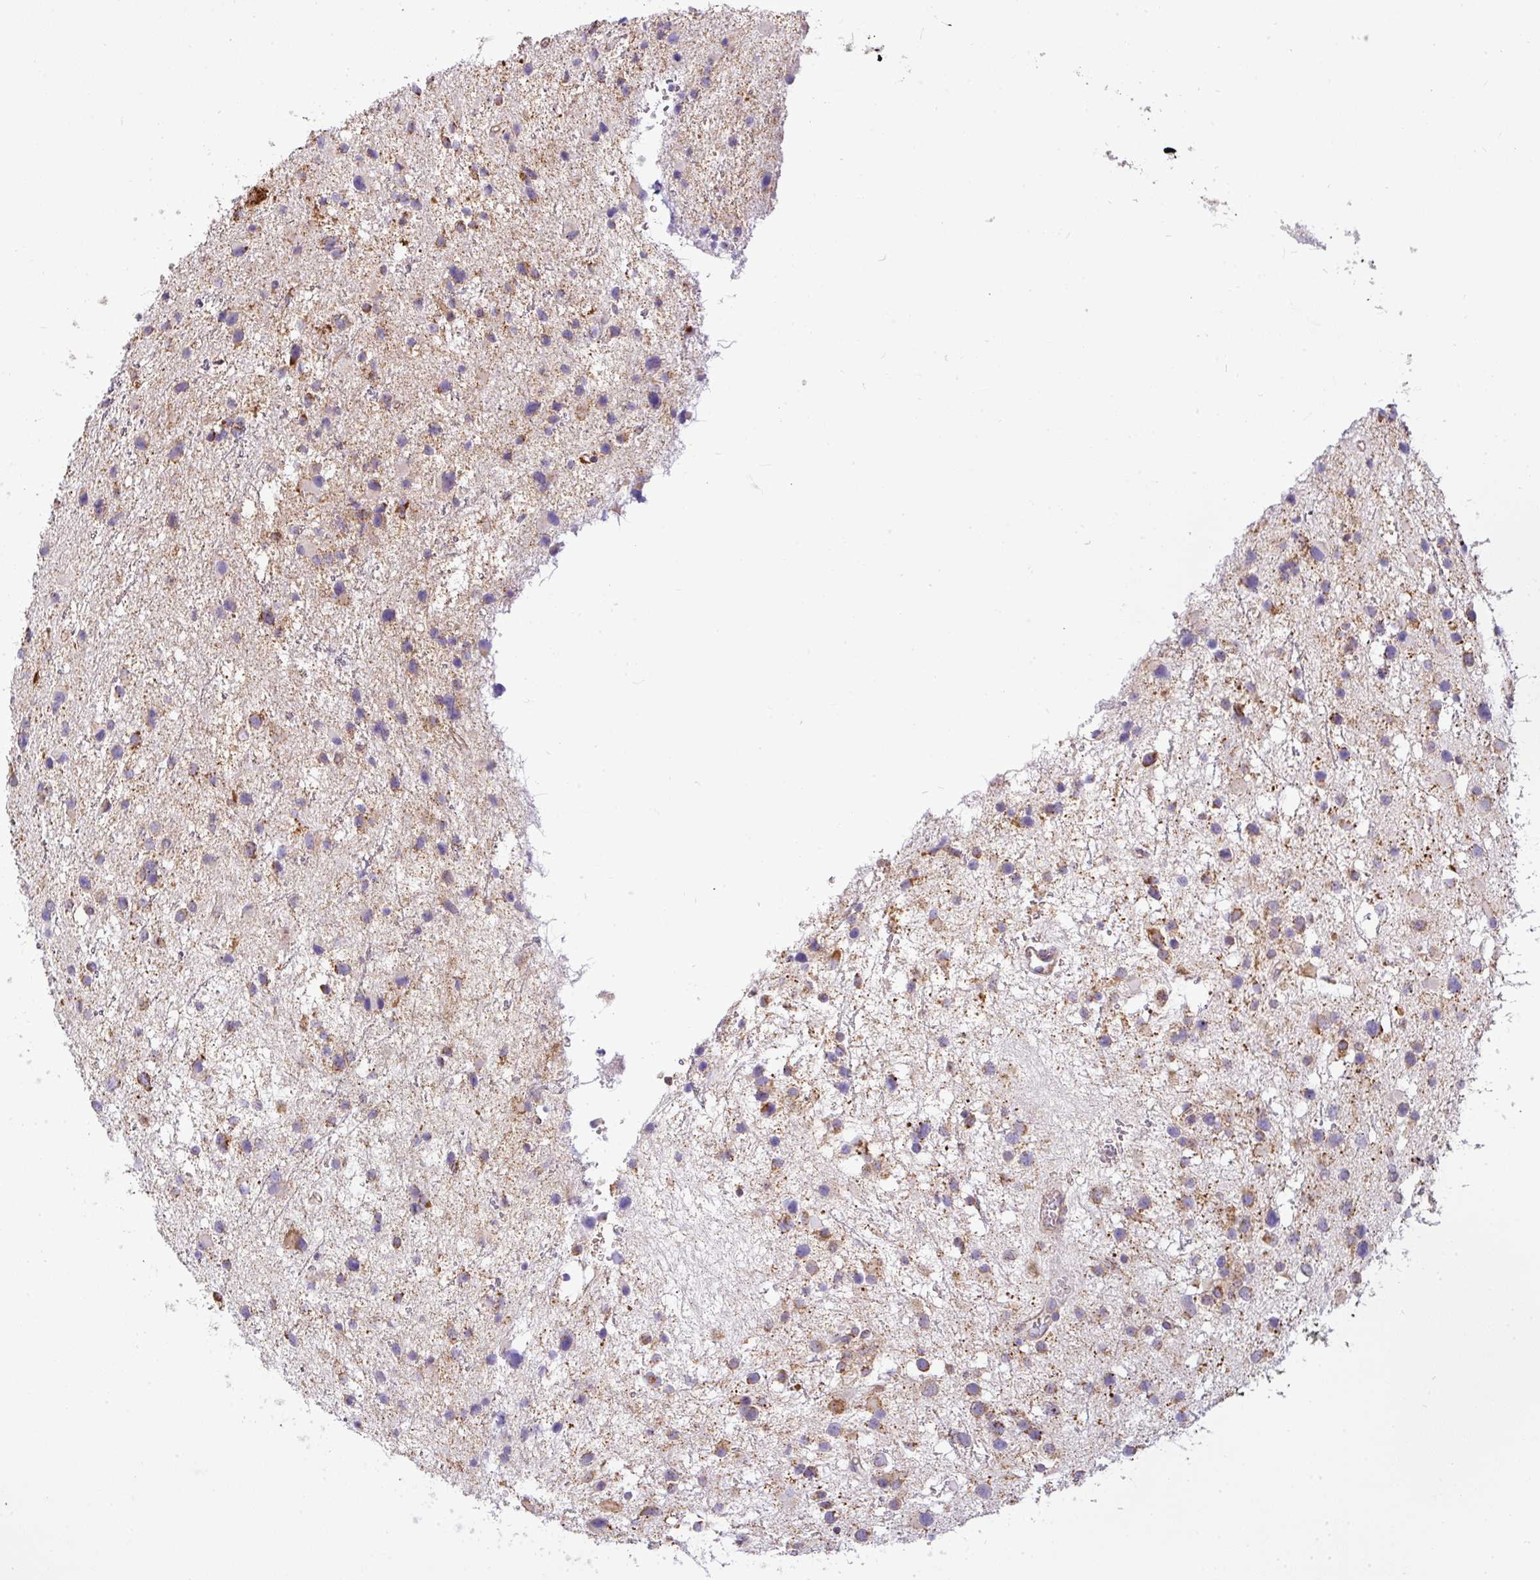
{"staining": {"intensity": "moderate", "quantity": ">75%", "location": "cytoplasmic/membranous"}, "tissue": "glioma", "cell_type": "Tumor cells", "image_type": "cancer", "snomed": [{"axis": "morphology", "description": "Glioma, malignant, Low grade"}, {"axis": "topography", "description": "Brain"}], "caption": "An immunohistochemistry (IHC) image of tumor tissue is shown. Protein staining in brown shows moderate cytoplasmic/membranous positivity in glioma within tumor cells.", "gene": "ZNF211", "patient": {"sex": "female", "age": 32}}